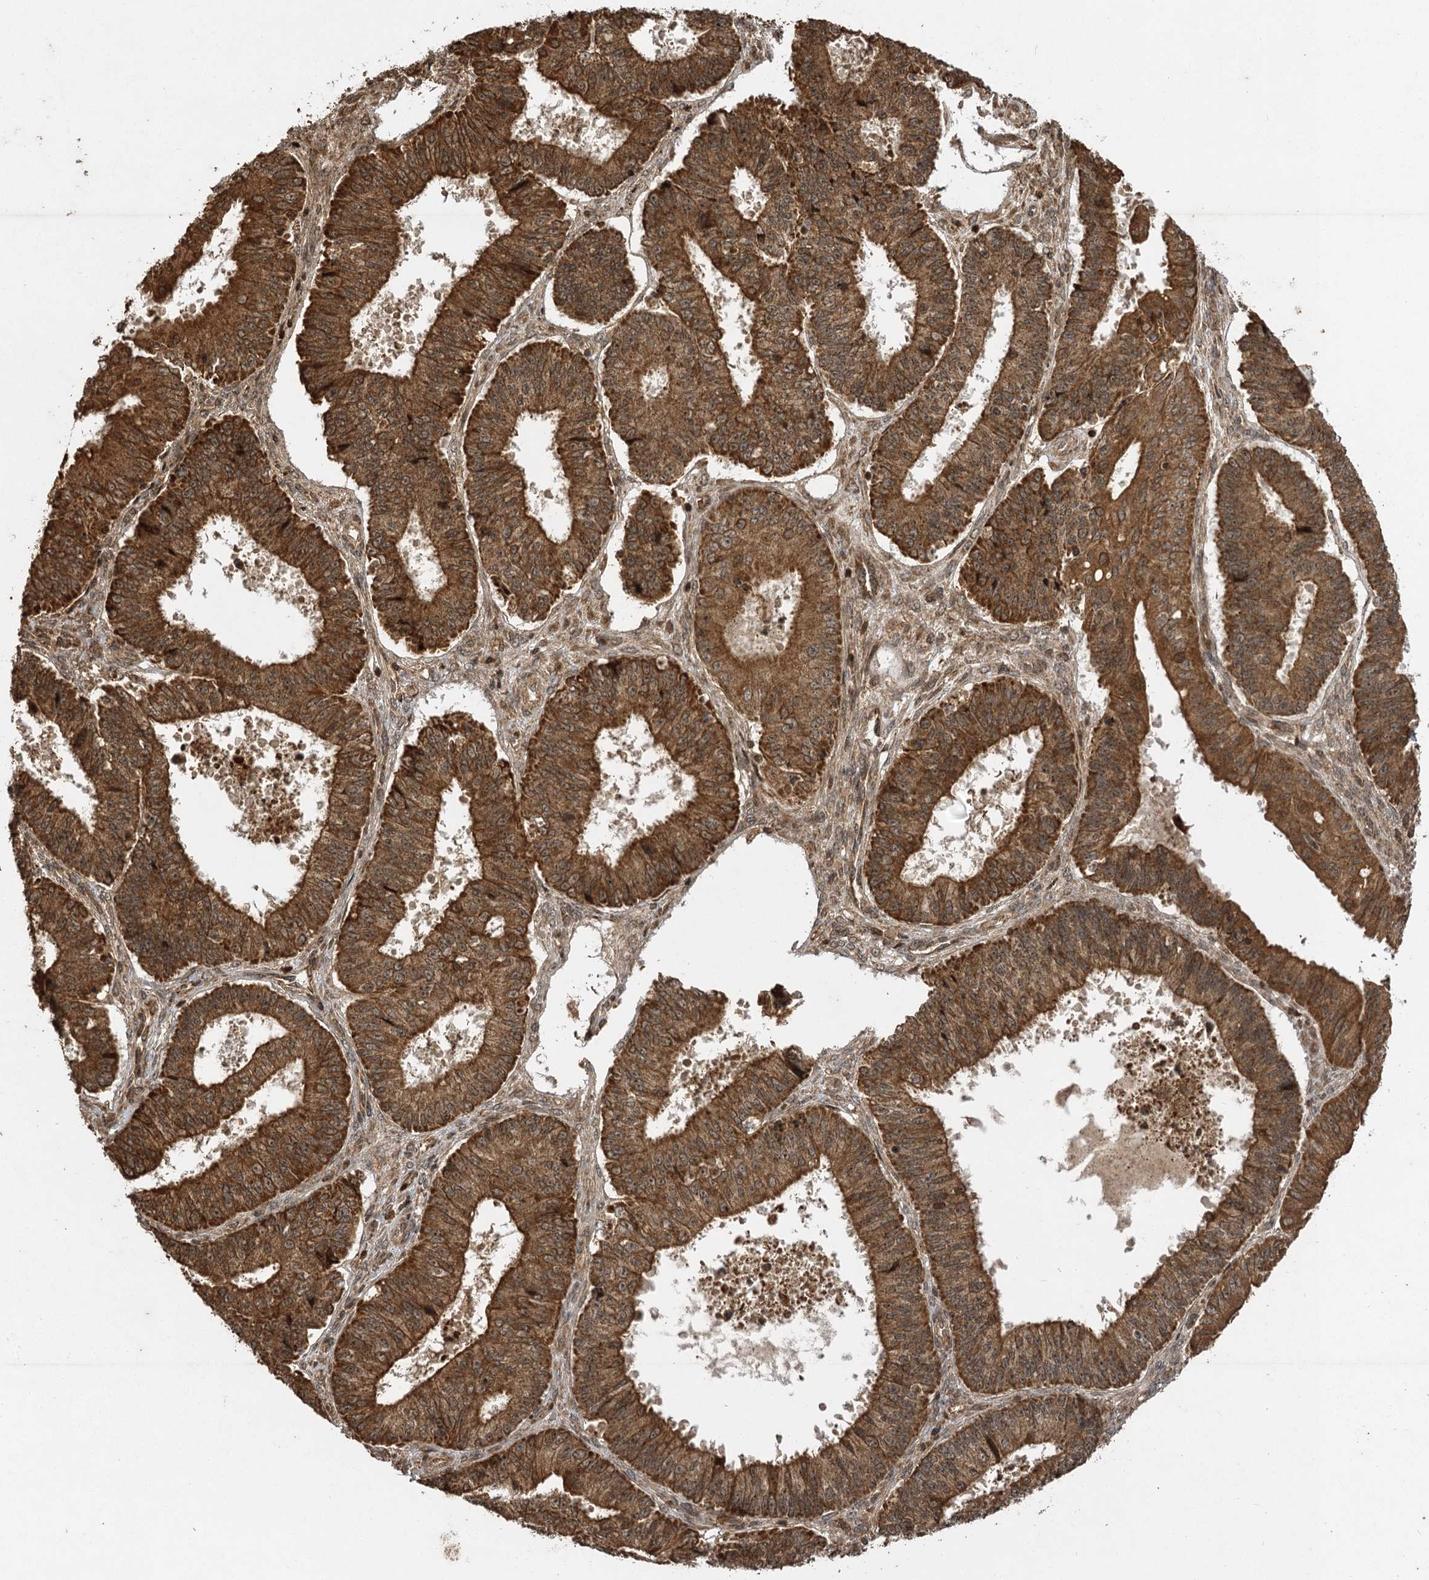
{"staining": {"intensity": "strong", "quantity": ">75%", "location": "cytoplasmic/membranous"}, "tissue": "ovarian cancer", "cell_type": "Tumor cells", "image_type": "cancer", "snomed": [{"axis": "morphology", "description": "Carcinoma, endometroid"}, {"axis": "topography", "description": "Appendix"}, {"axis": "topography", "description": "Ovary"}], "caption": "Tumor cells demonstrate high levels of strong cytoplasmic/membranous expression in approximately >75% of cells in human ovarian endometroid carcinoma.", "gene": "IL11RA", "patient": {"sex": "female", "age": 42}}